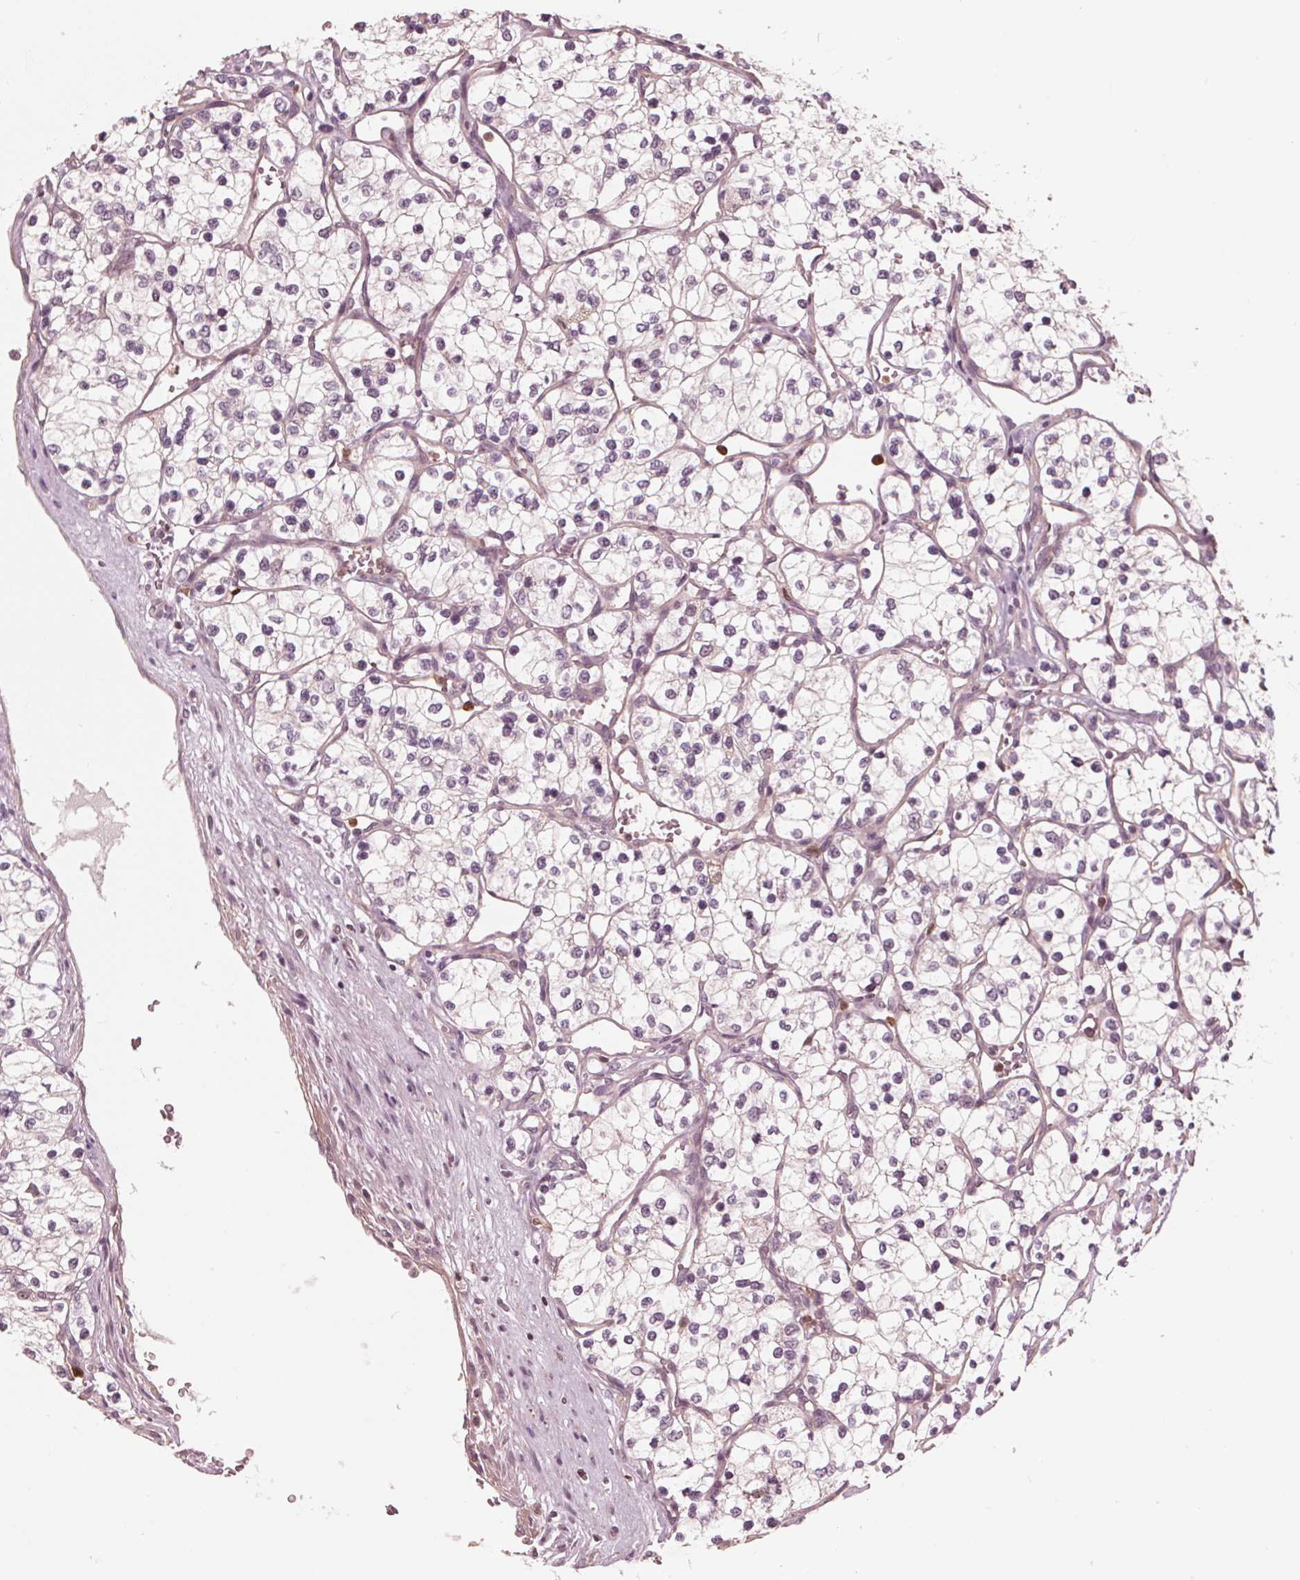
{"staining": {"intensity": "negative", "quantity": "none", "location": "none"}, "tissue": "renal cancer", "cell_type": "Tumor cells", "image_type": "cancer", "snomed": [{"axis": "morphology", "description": "Adenocarcinoma, NOS"}, {"axis": "topography", "description": "Kidney"}], "caption": "A photomicrograph of renal cancer stained for a protein shows no brown staining in tumor cells.", "gene": "ING3", "patient": {"sex": "female", "age": 69}}